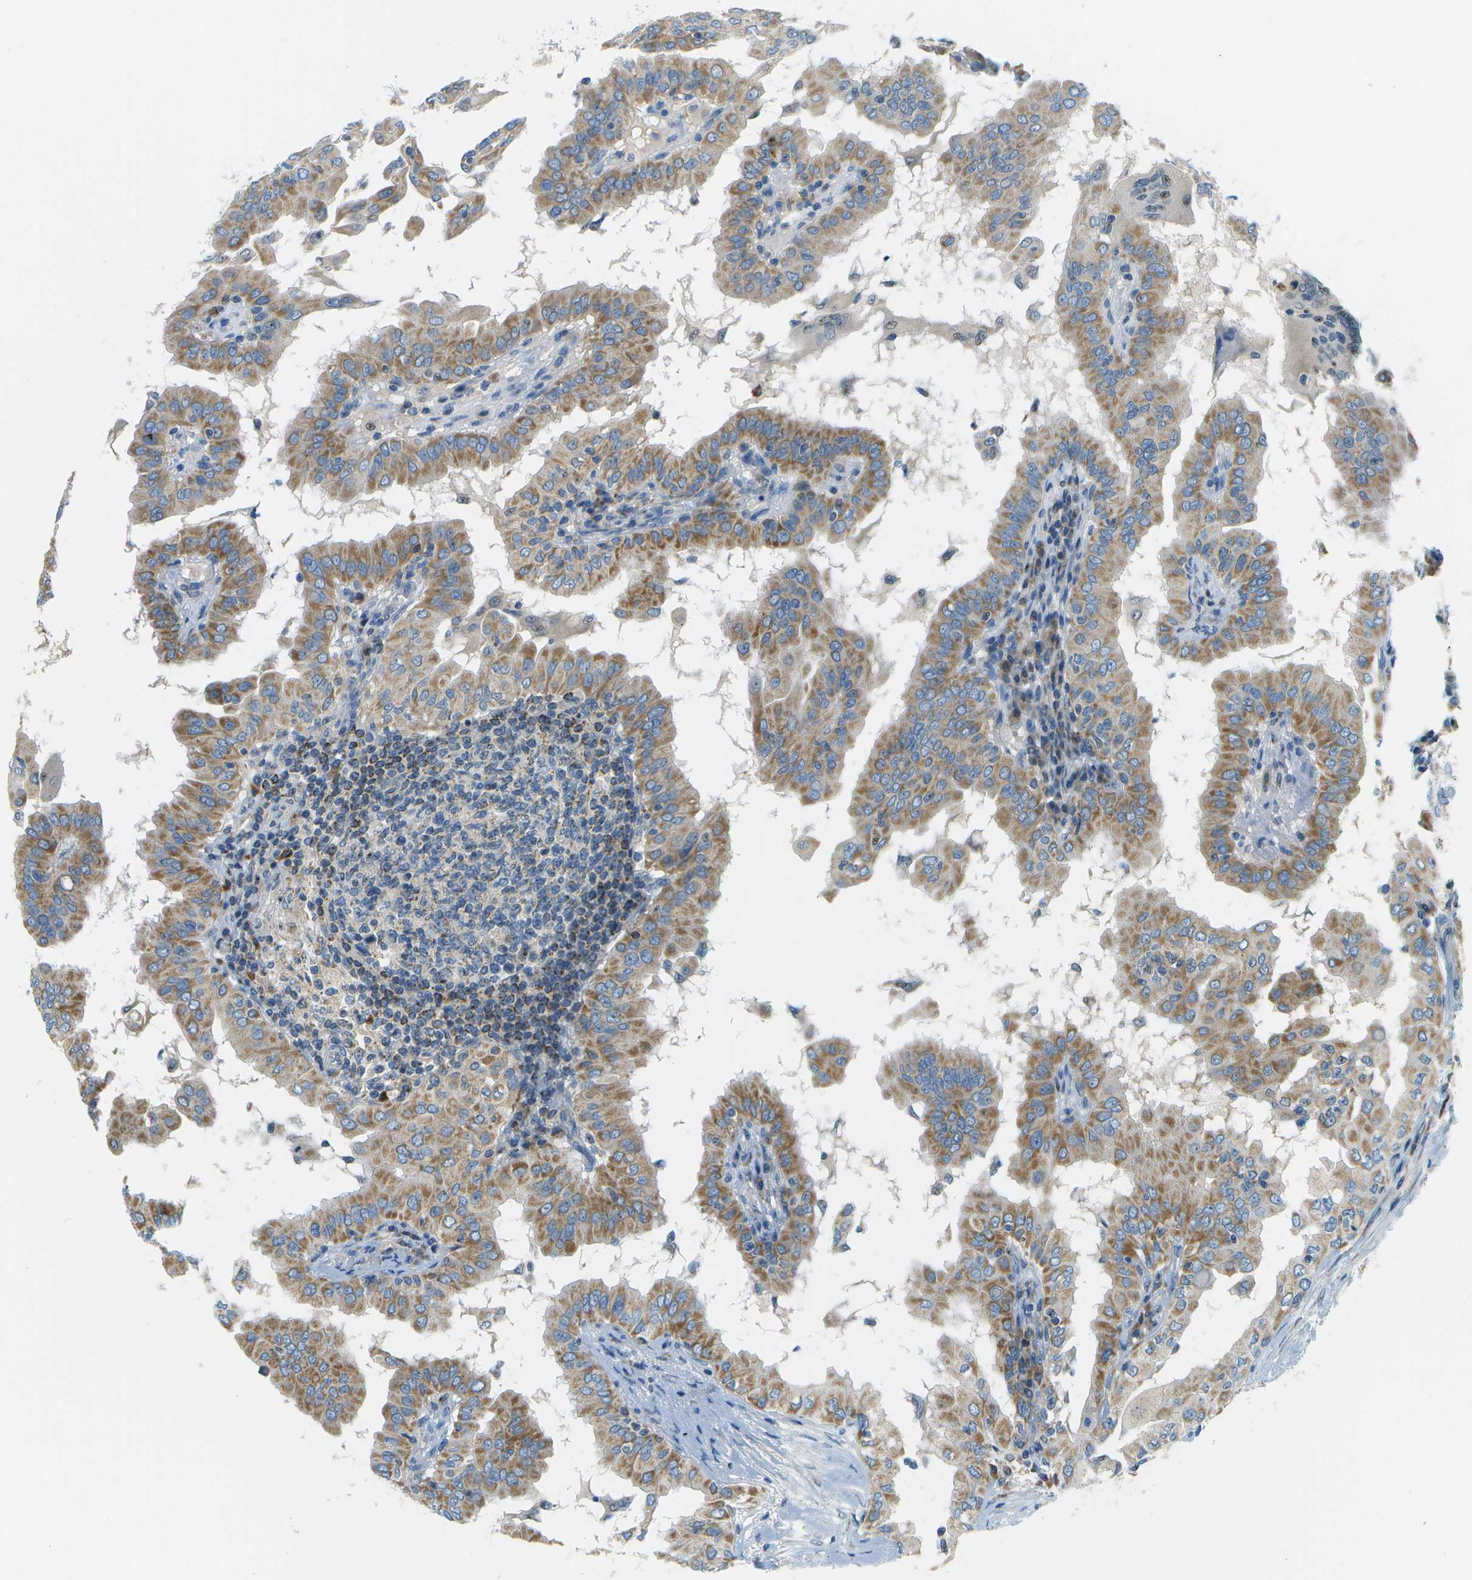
{"staining": {"intensity": "moderate", "quantity": ">75%", "location": "cytoplasmic/membranous"}, "tissue": "thyroid cancer", "cell_type": "Tumor cells", "image_type": "cancer", "snomed": [{"axis": "morphology", "description": "Papillary adenocarcinoma, NOS"}, {"axis": "topography", "description": "Thyroid gland"}], "caption": "The micrograph displays a brown stain indicating the presence of a protein in the cytoplasmic/membranous of tumor cells in papillary adenocarcinoma (thyroid).", "gene": "PTGIS", "patient": {"sex": "male", "age": 33}}